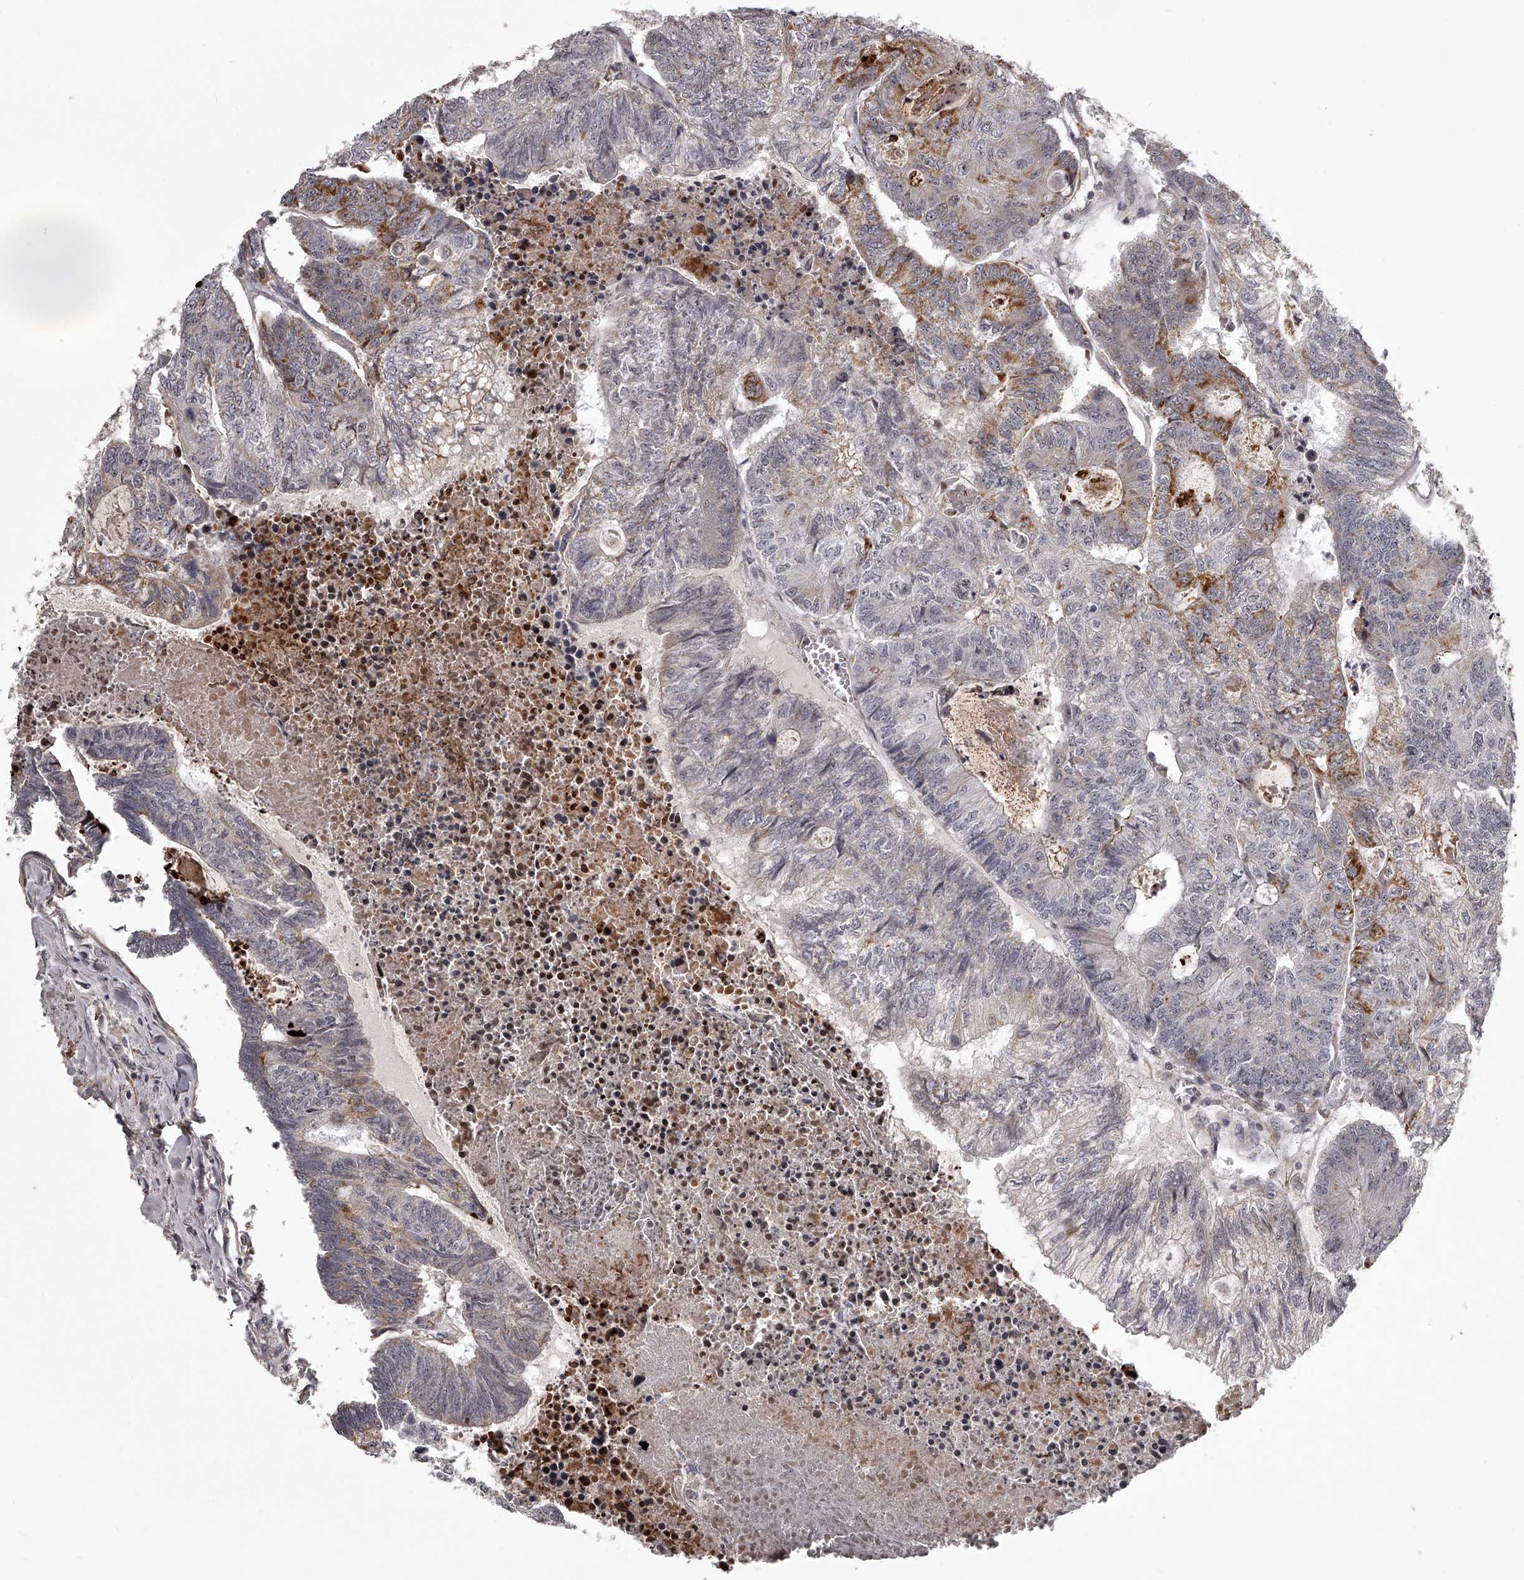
{"staining": {"intensity": "moderate", "quantity": "<25%", "location": "cytoplasmic/membranous"}, "tissue": "colorectal cancer", "cell_type": "Tumor cells", "image_type": "cancer", "snomed": [{"axis": "morphology", "description": "Adenocarcinoma, NOS"}, {"axis": "topography", "description": "Colon"}], "caption": "Immunohistochemical staining of colorectal adenocarcinoma displays low levels of moderate cytoplasmic/membranous protein positivity in about <25% of tumor cells. The staining was performed using DAB (3,3'-diaminobenzidine), with brown indicating positive protein expression. Nuclei are stained blue with hematoxylin.", "gene": "RRP36", "patient": {"sex": "female", "age": 67}}